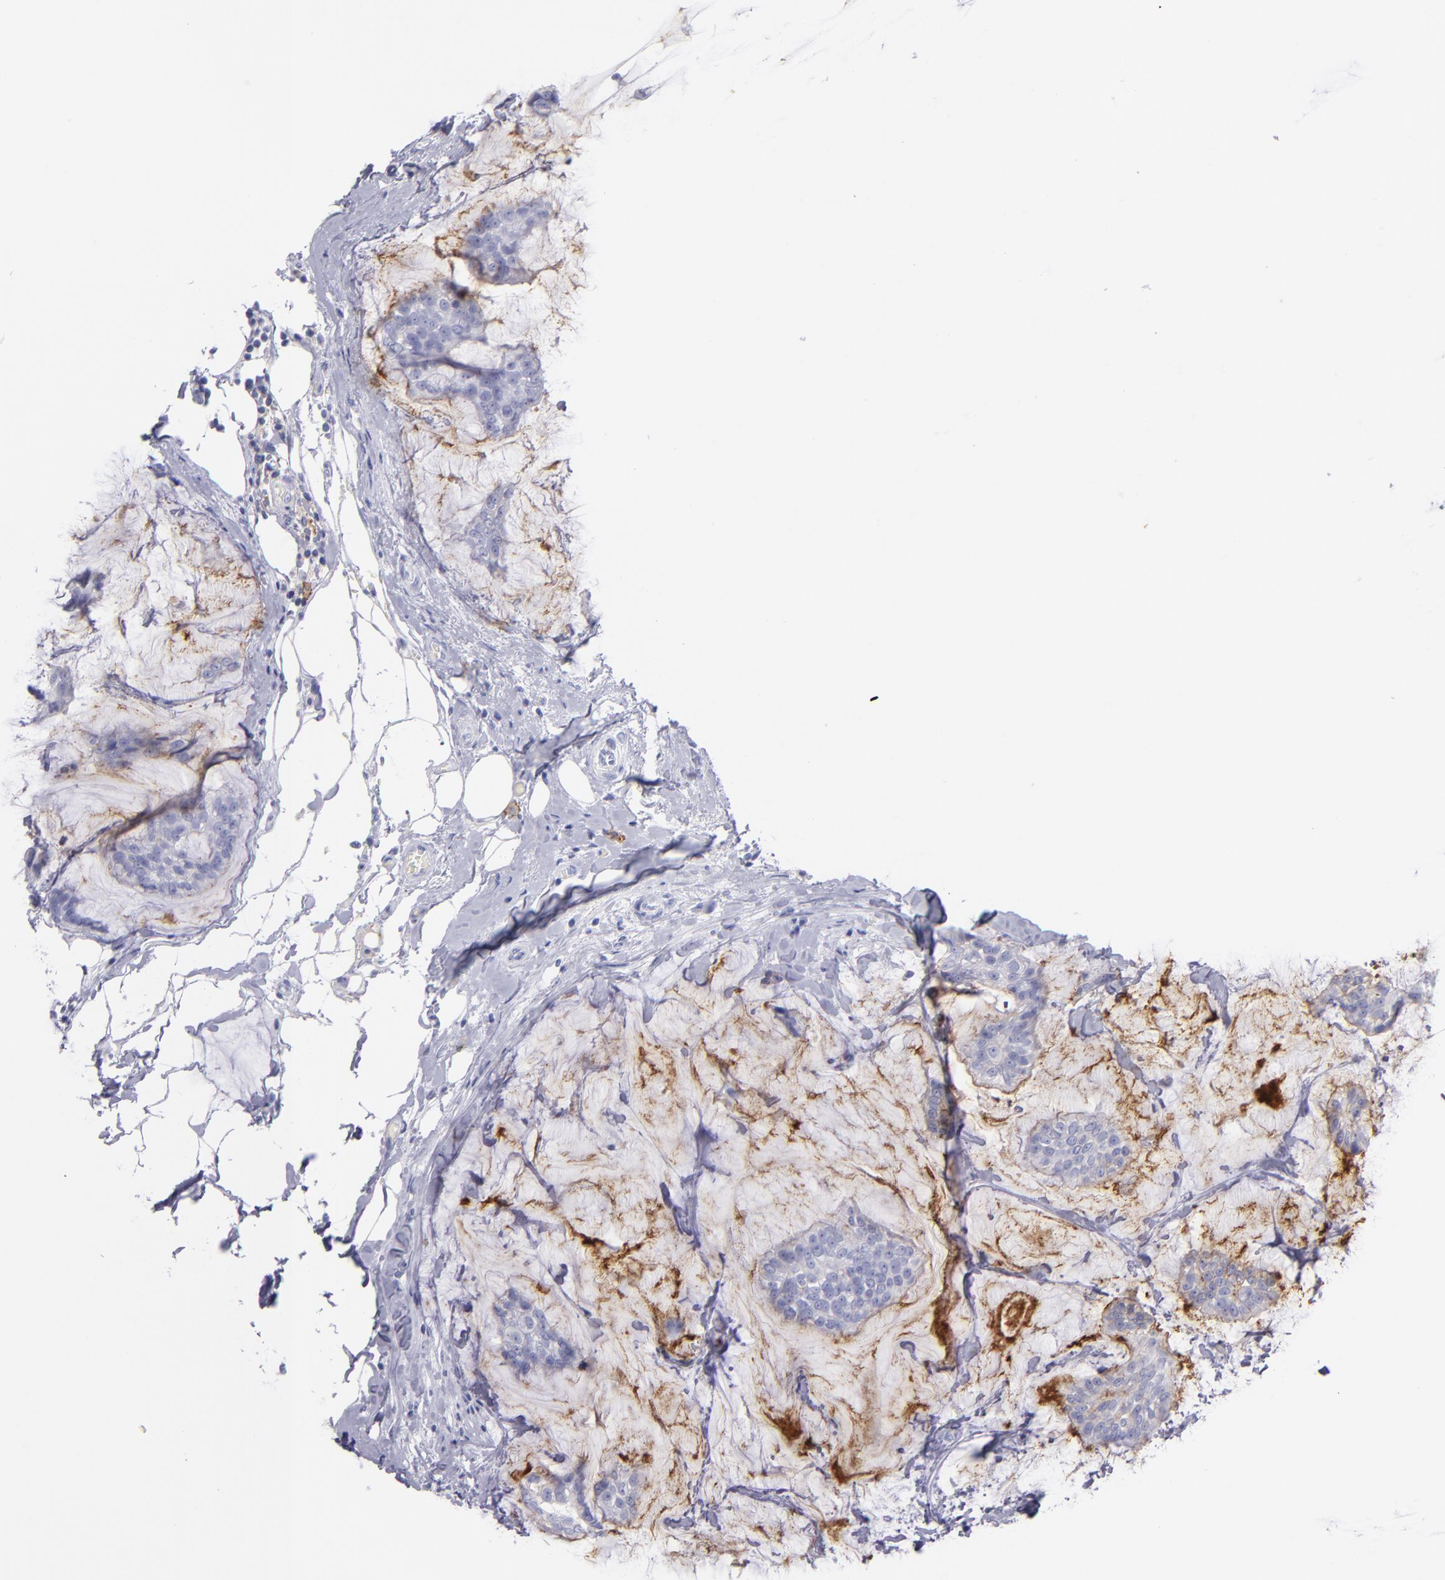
{"staining": {"intensity": "negative", "quantity": "none", "location": "none"}, "tissue": "breast cancer", "cell_type": "Tumor cells", "image_type": "cancer", "snomed": [{"axis": "morphology", "description": "Duct carcinoma"}, {"axis": "topography", "description": "Breast"}], "caption": "DAB (3,3'-diaminobenzidine) immunohistochemical staining of human invasive ductal carcinoma (breast) displays no significant positivity in tumor cells.", "gene": "CD82", "patient": {"sex": "female", "age": 93}}